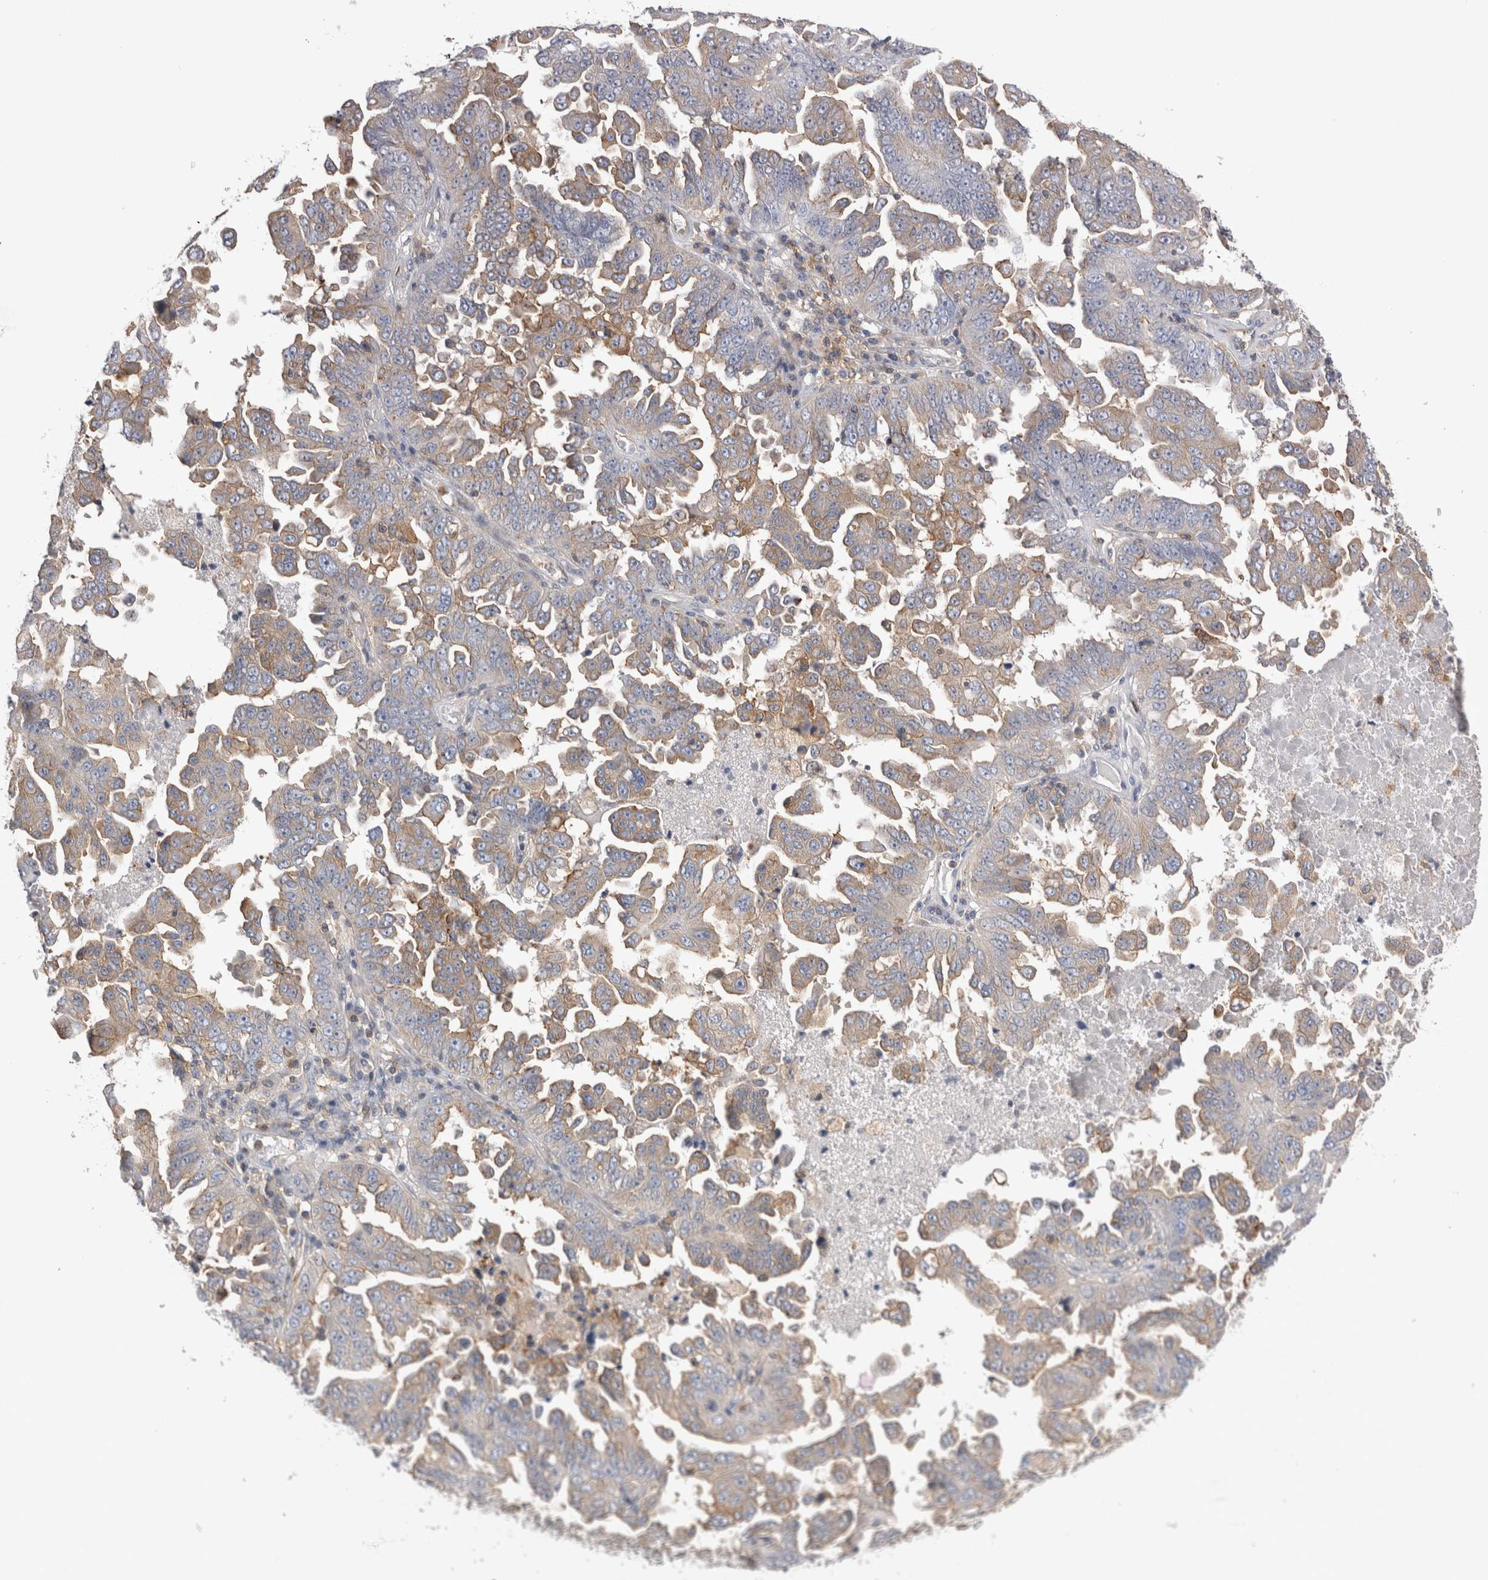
{"staining": {"intensity": "moderate", "quantity": "25%-75%", "location": "cytoplasmic/membranous"}, "tissue": "ovarian cancer", "cell_type": "Tumor cells", "image_type": "cancer", "snomed": [{"axis": "morphology", "description": "Carcinoma, endometroid"}, {"axis": "topography", "description": "Ovary"}], "caption": "There is medium levels of moderate cytoplasmic/membranous staining in tumor cells of ovarian cancer, as demonstrated by immunohistochemical staining (brown color).", "gene": "RAB11FIP1", "patient": {"sex": "female", "age": 62}}